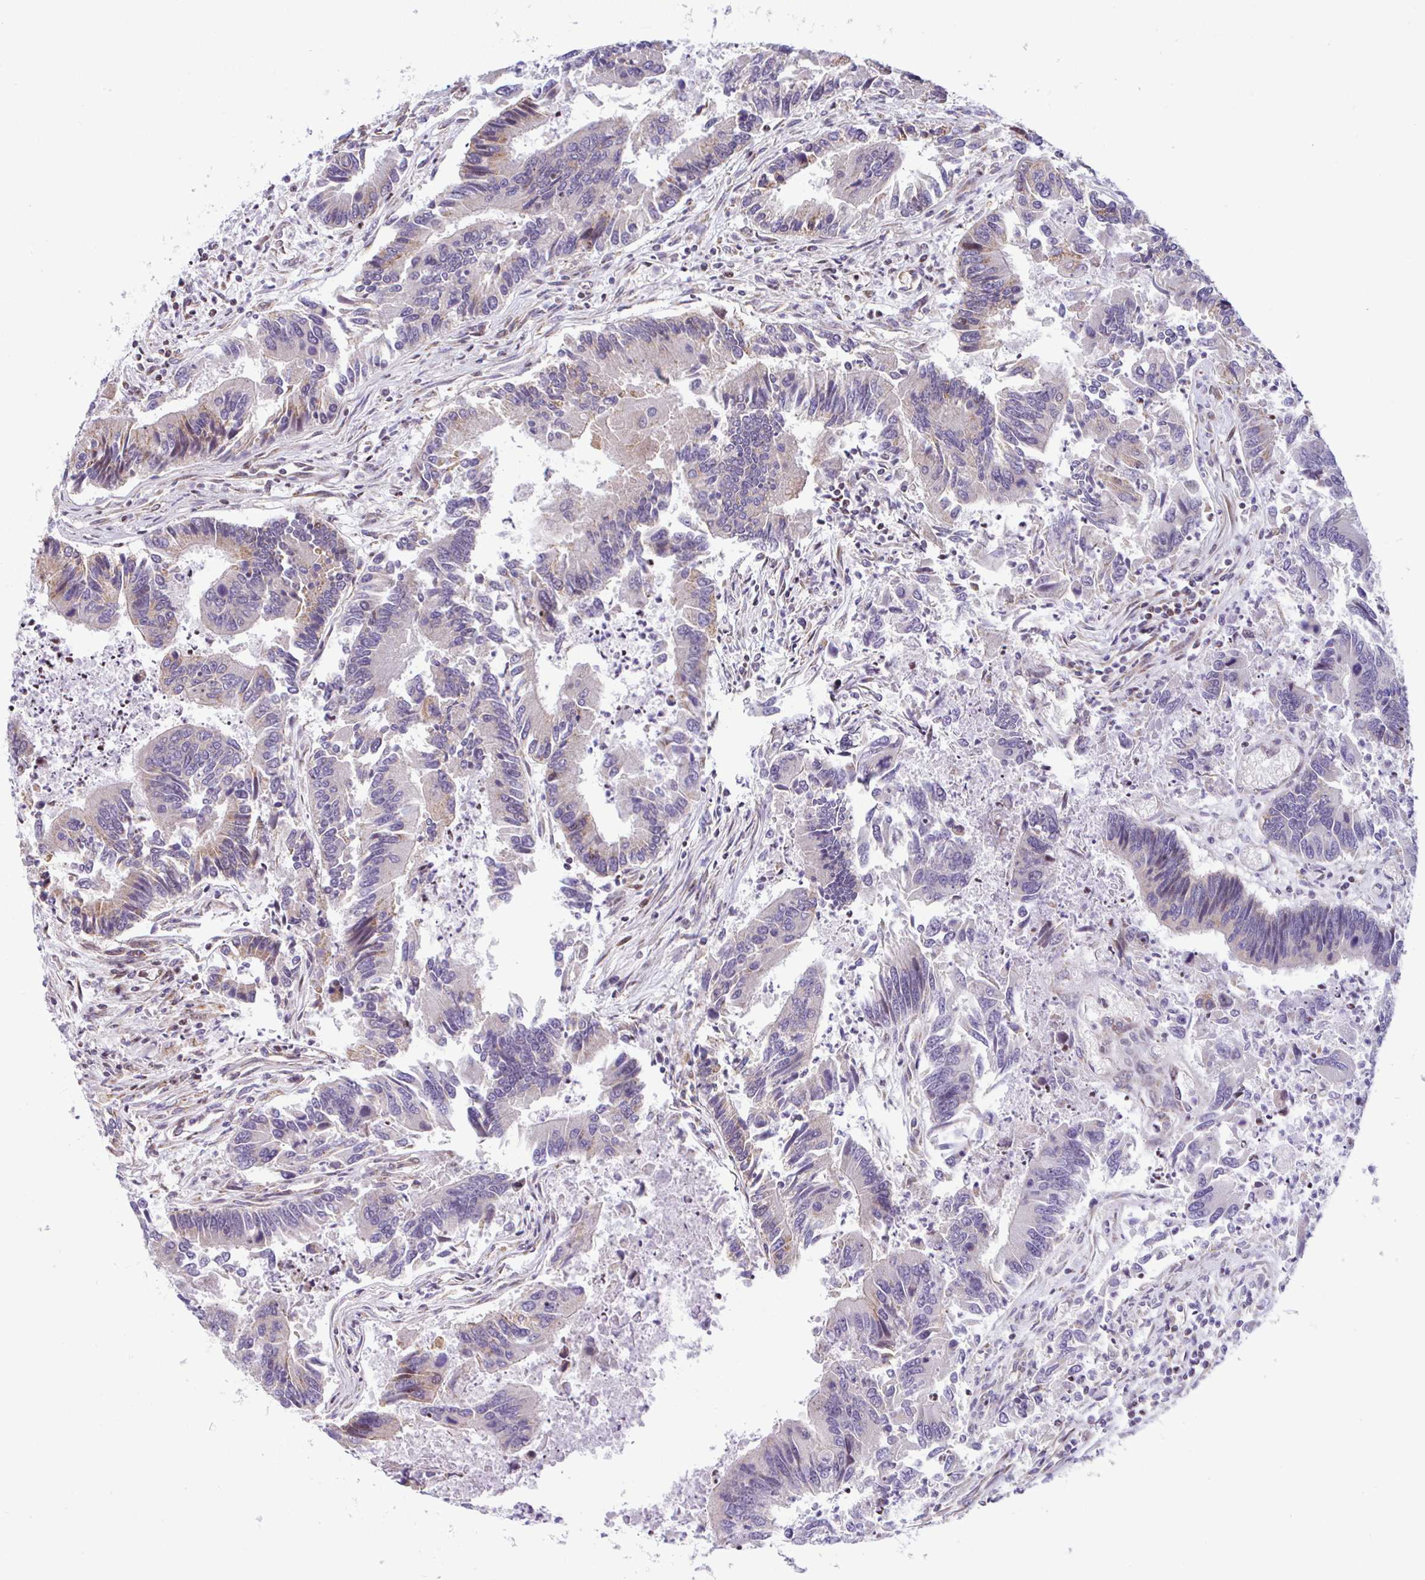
{"staining": {"intensity": "weak", "quantity": "25%-75%", "location": "cytoplasmic/membranous"}, "tissue": "colorectal cancer", "cell_type": "Tumor cells", "image_type": "cancer", "snomed": [{"axis": "morphology", "description": "Adenocarcinoma, NOS"}, {"axis": "topography", "description": "Colon"}], "caption": "Colorectal cancer (adenocarcinoma) stained with immunohistochemistry displays weak cytoplasmic/membranous positivity in approximately 25%-75% of tumor cells.", "gene": "FIGNL1", "patient": {"sex": "female", "age": 67}}